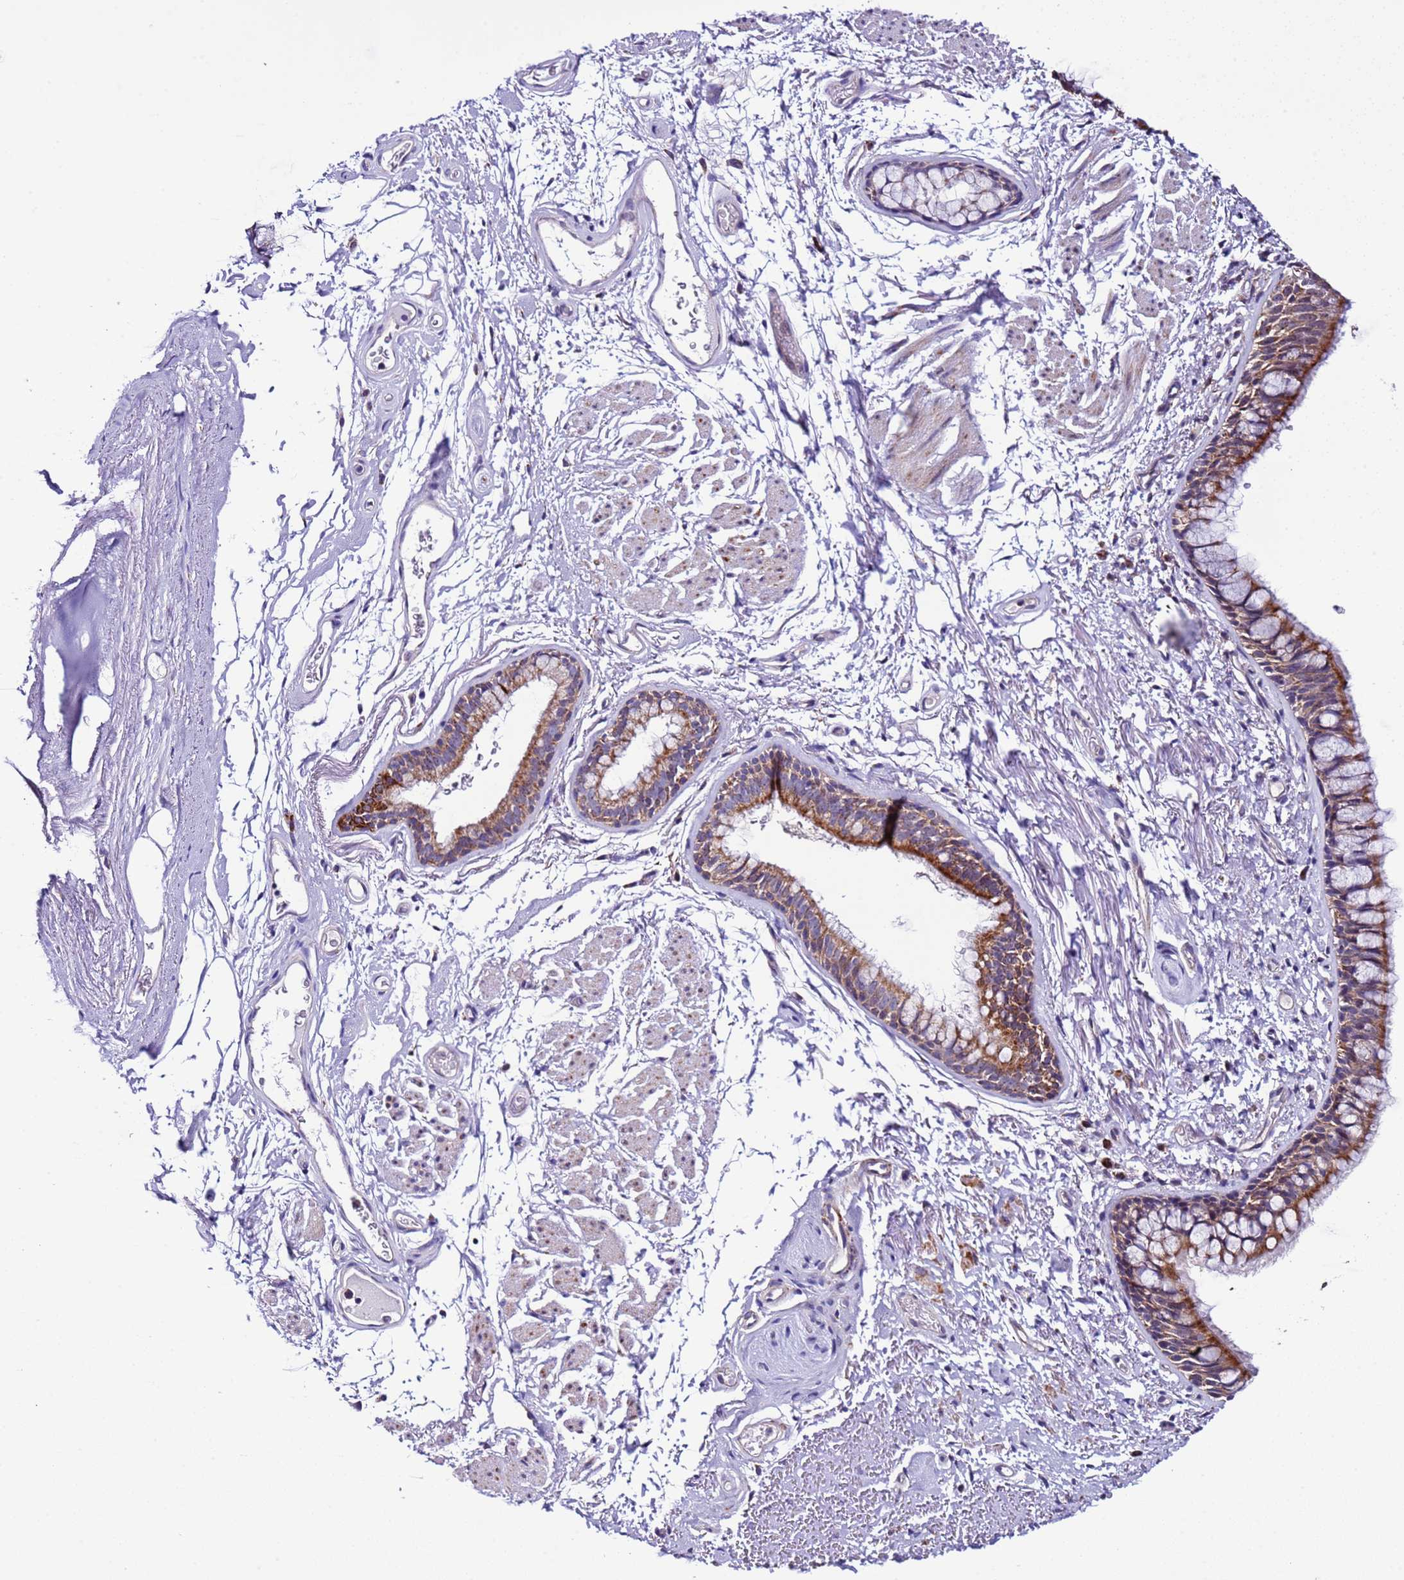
{"staining": {"intensity": "moderate", "quantity": ">75%", "location": "cytoplasmic/membranous"}, "tissue": "bronchus", "cell_type": "Respiratory epithelial cells", "image_type": "normal", "snomed": [{"axis": "morphology", "description": "Normal tissue, NOS"}, {"axis": "topography", "description": "Cartilage tissue"}, {"axis": "topography", "description": "Bronchus"}], "caption": "The photomicrograph reveals immunohistochemical staining of unremarkable bronchus. There is moderate cytoplasmic/membranous positivity is identified in approximately >75% of respiratory epithelial cells. (Brightfield microscopy of DAB IHC at high magnification).", "gene": "UEVLD", "patient": {"sex": "female", "age": 73}}